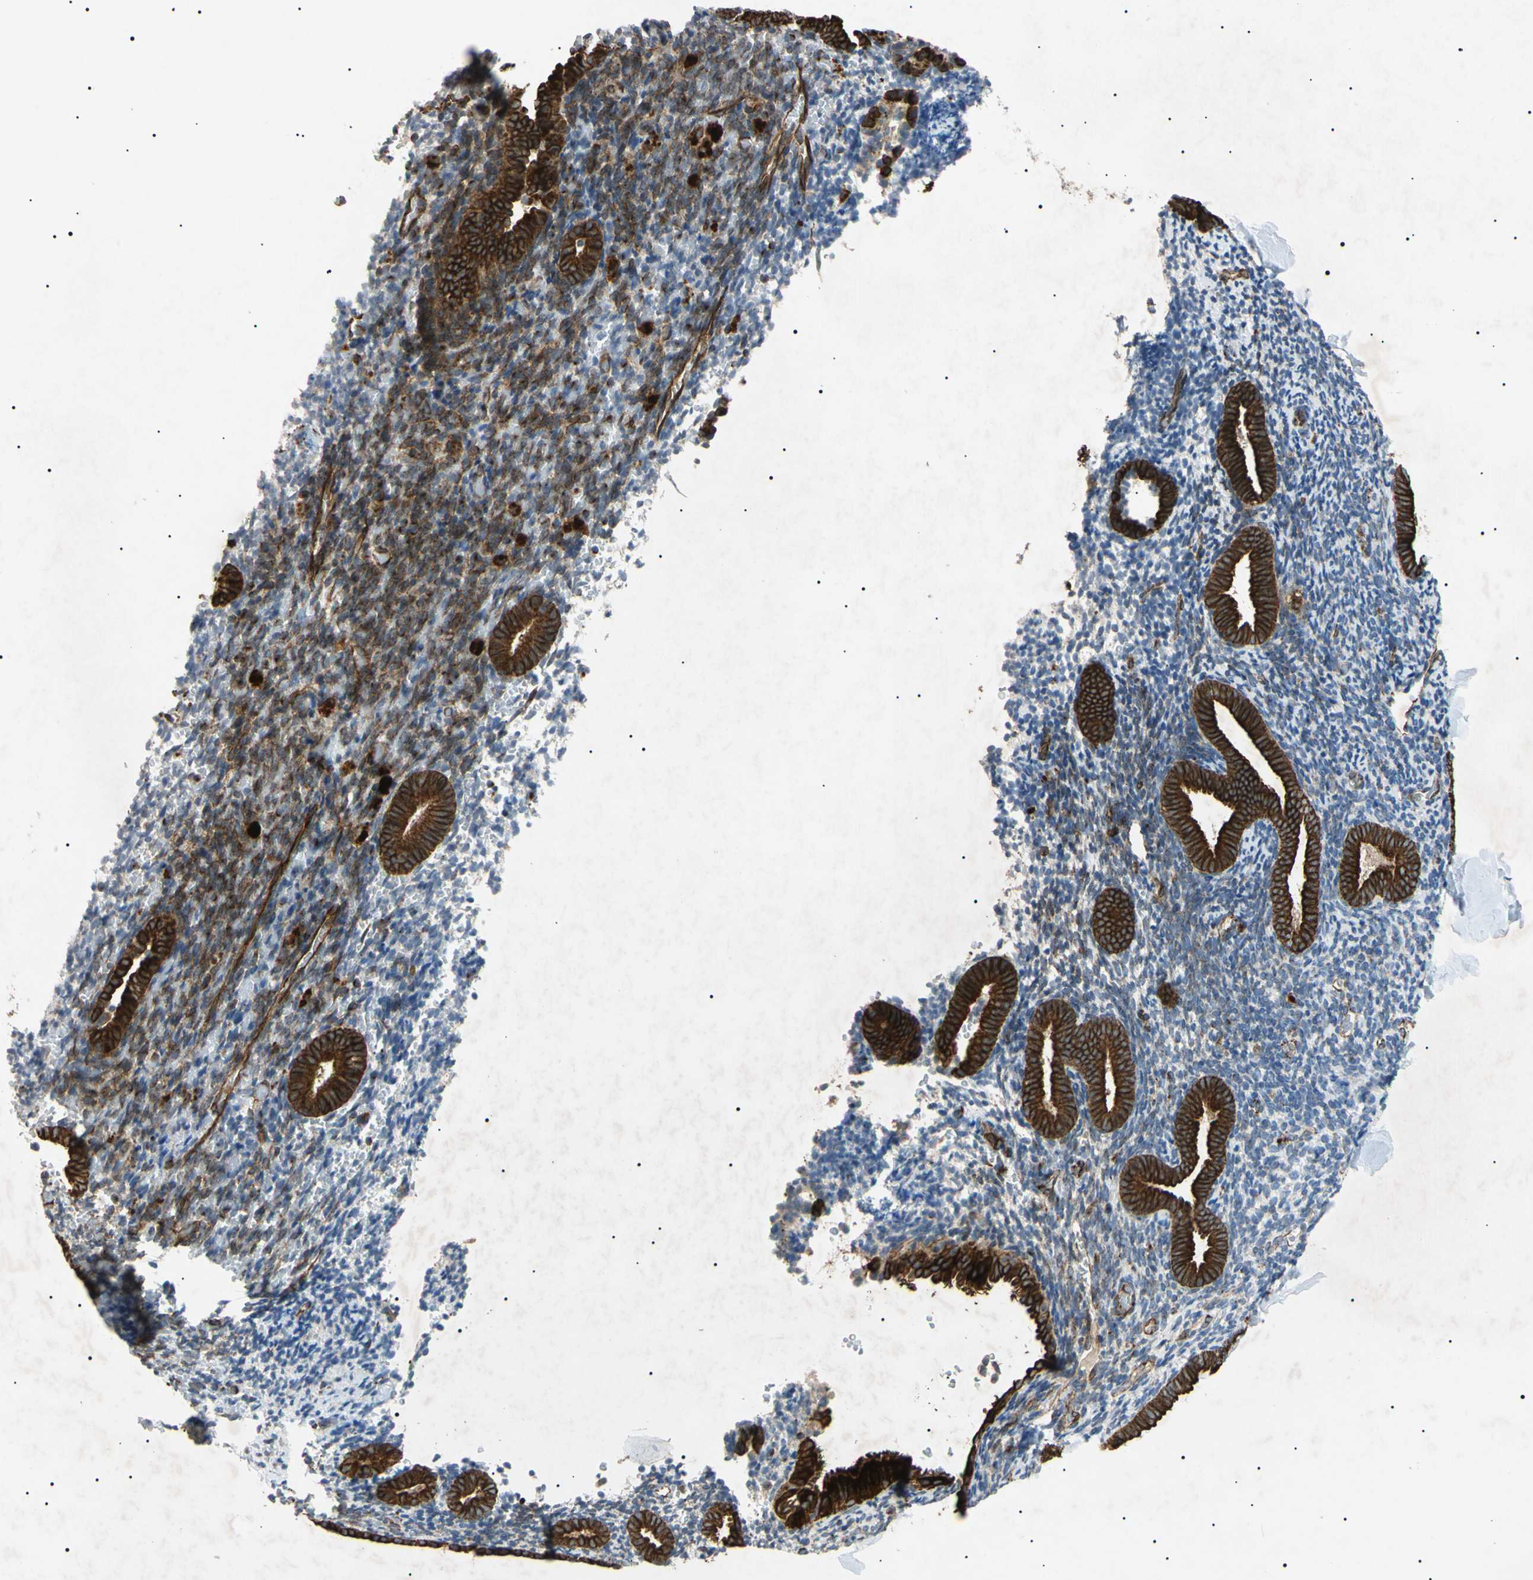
{"staining": {"intensity": "weak", "quantity": "<25%", "location": "cytoplasmic/membranous"}, "tissue": "endometrium", "cell_type": "Cells in endometrial stroma", "image_type": "normal", "snomed": [{"axis": "morphology", "description": "Normal tissue, NOS"}, {"axis": "topography", "description": "Endometrium"}], "caption": "This photomicrograph is of benign endometrium stained with immunohistochemistry (IHC) to label a protein in brown with the nuclei are counter-stained blue. There is no staining in cells in endometrial stroma. (Immunohistochemistry, brightfield microscopy, high magnification).", "gene": "TUBB4A", "patient": {"sex": "female", "age": 51}}